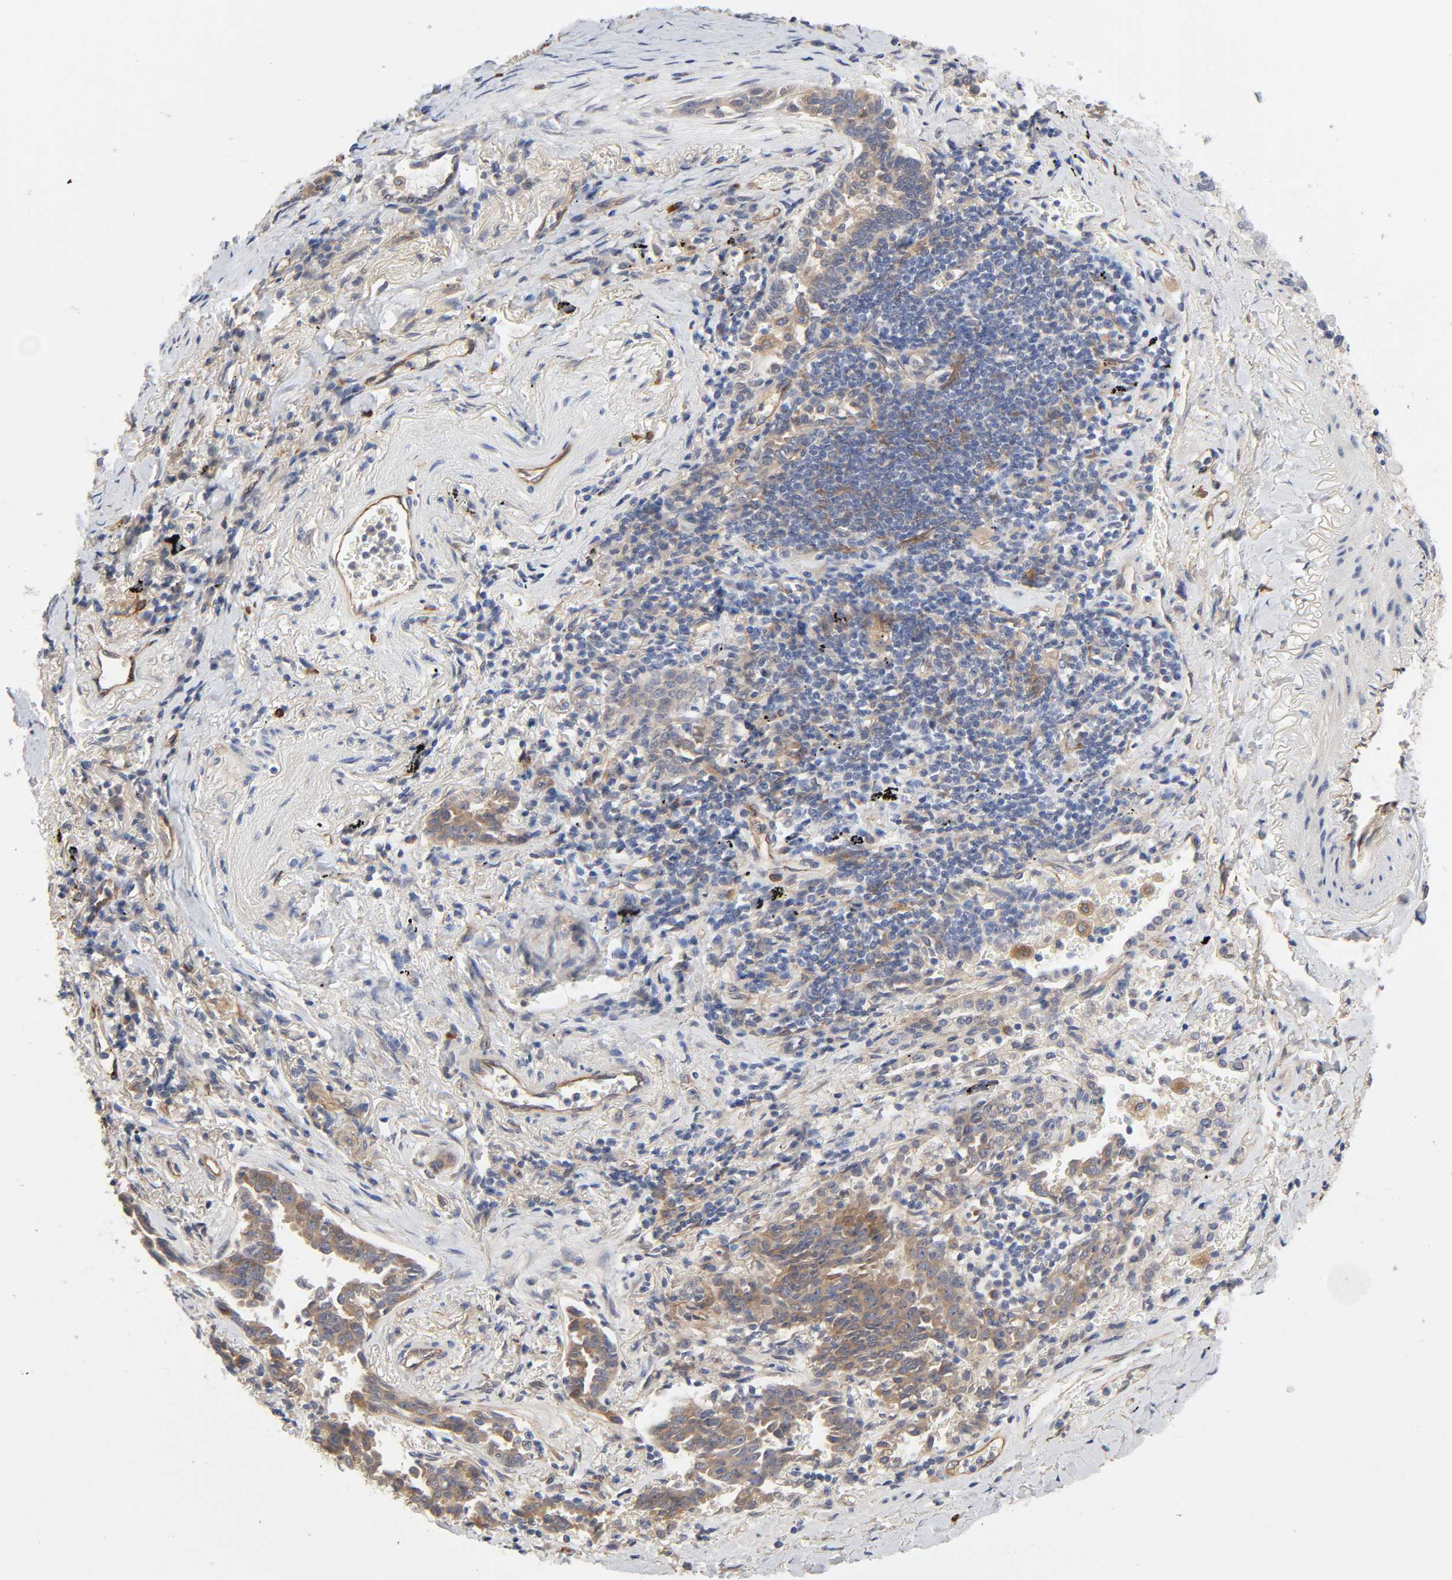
{"staining": {"intensity": "weak", "quantity": ">75%", "location": "cytoplasmic/membranous"}, "tissue": "lung cancer", "cell_type": "Tumor cells", "image_type": "cancer", "snomed": [{"axis": "morphology", "description": "Adenocarcinoma, NOS"}, {"axis": "topography", "description": "Lung"}], "caption": "The histopathology image reveals immunohistochemical staining of lung cancer (adenocarcinoma). There is weak cytoplasmic/membranous expression is seen in approximately >75% of tumor cells.", "gene": "RAB13", "patient": {"sex": "female", "age": 64}}